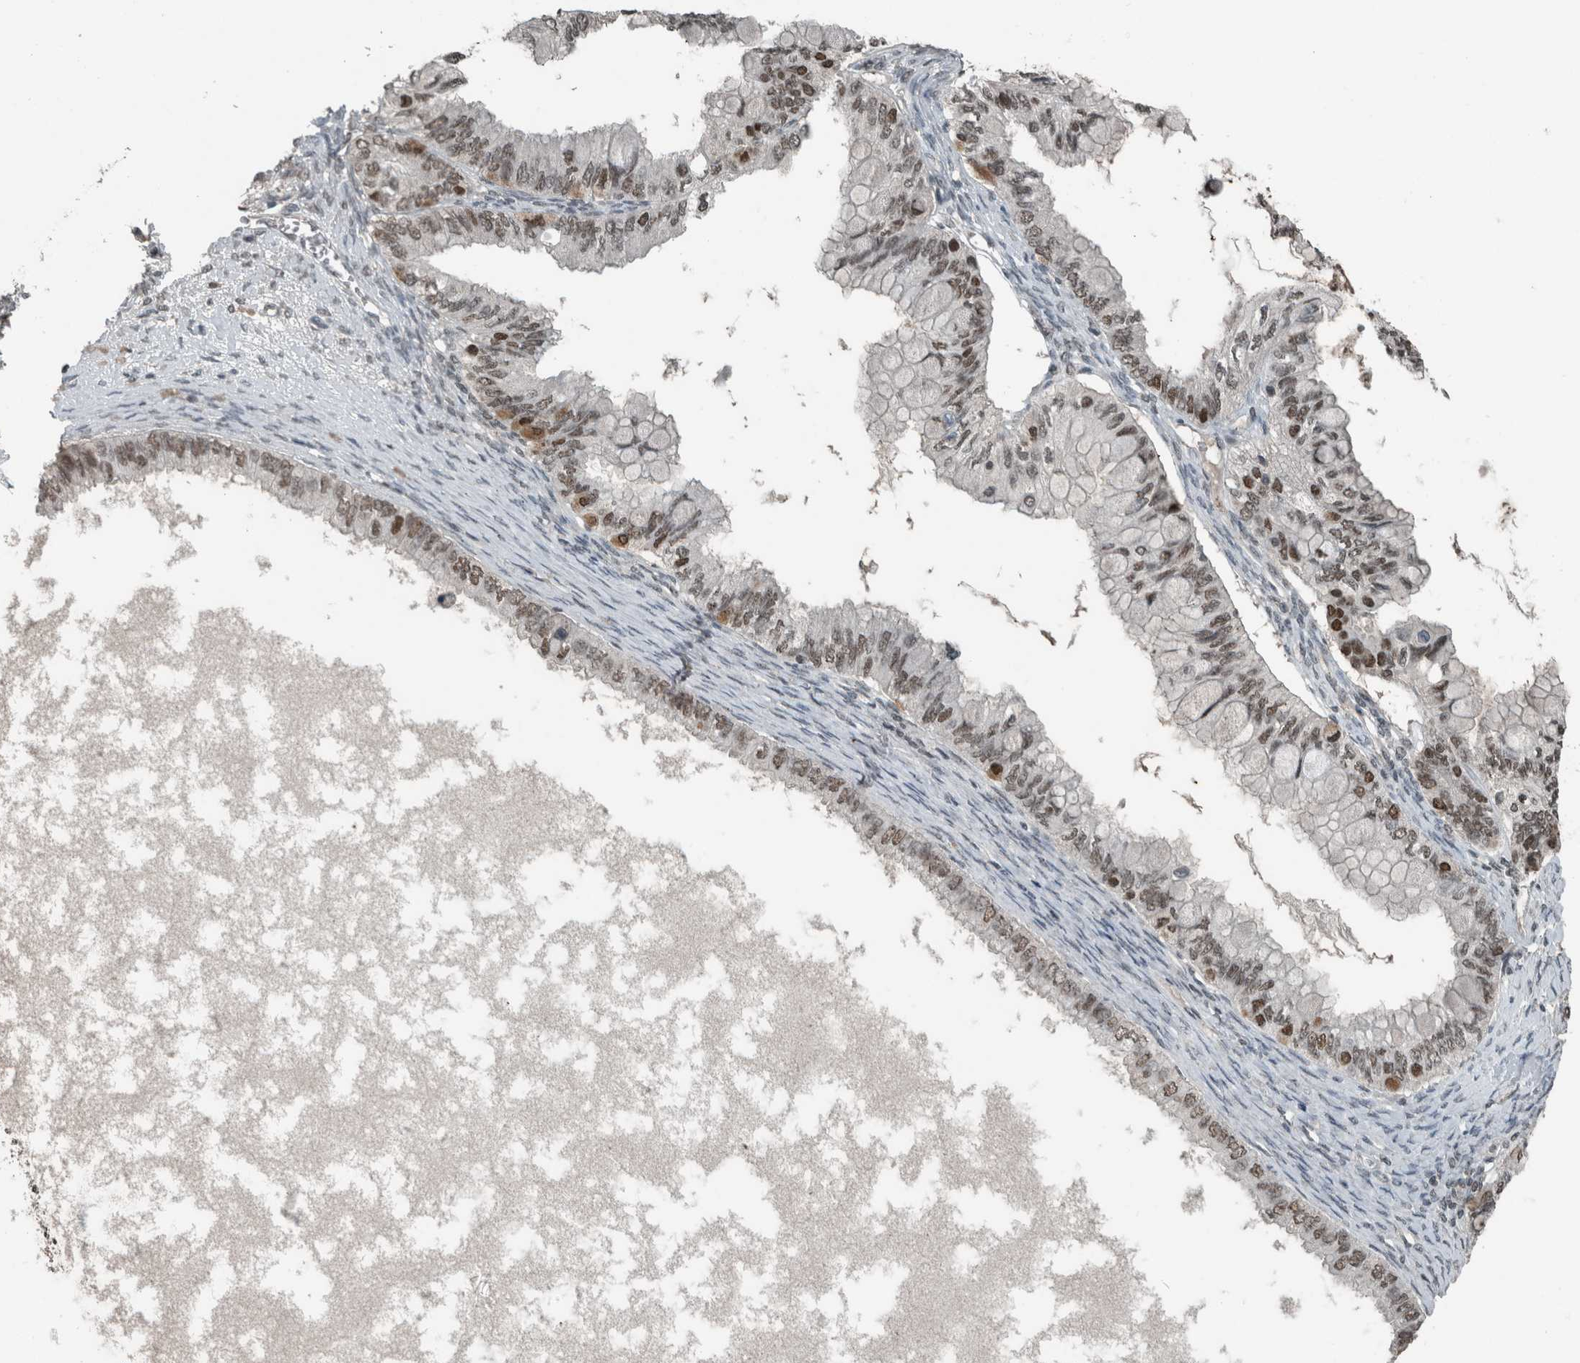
{"staining": {"intensity": "moderate", "quantity": ">75%", "location": "nuclear"}, "tissue": "ovarian cancer", "cell_type": "Tumor cells", "image_type": "cancer", "snomed": [{"axis": "morphology", "description": "Cystadenocarcinoma, mucinous, NOS"}, {"axis": "topography", "description": "Ovary"}], "caption": "A high-resolution photomicrograph shows immunohistochemistry (IHC) staining of mucinous cystadenocarcinoma (ovarian), which exhibits moderate nuclear expression in approximately >75% of tumor cells. (brown staining indicates protein expression, while blue staining denotes nuclei).", "gene": "ZNF24", "patient": {"sex": "female", "age": 80}}